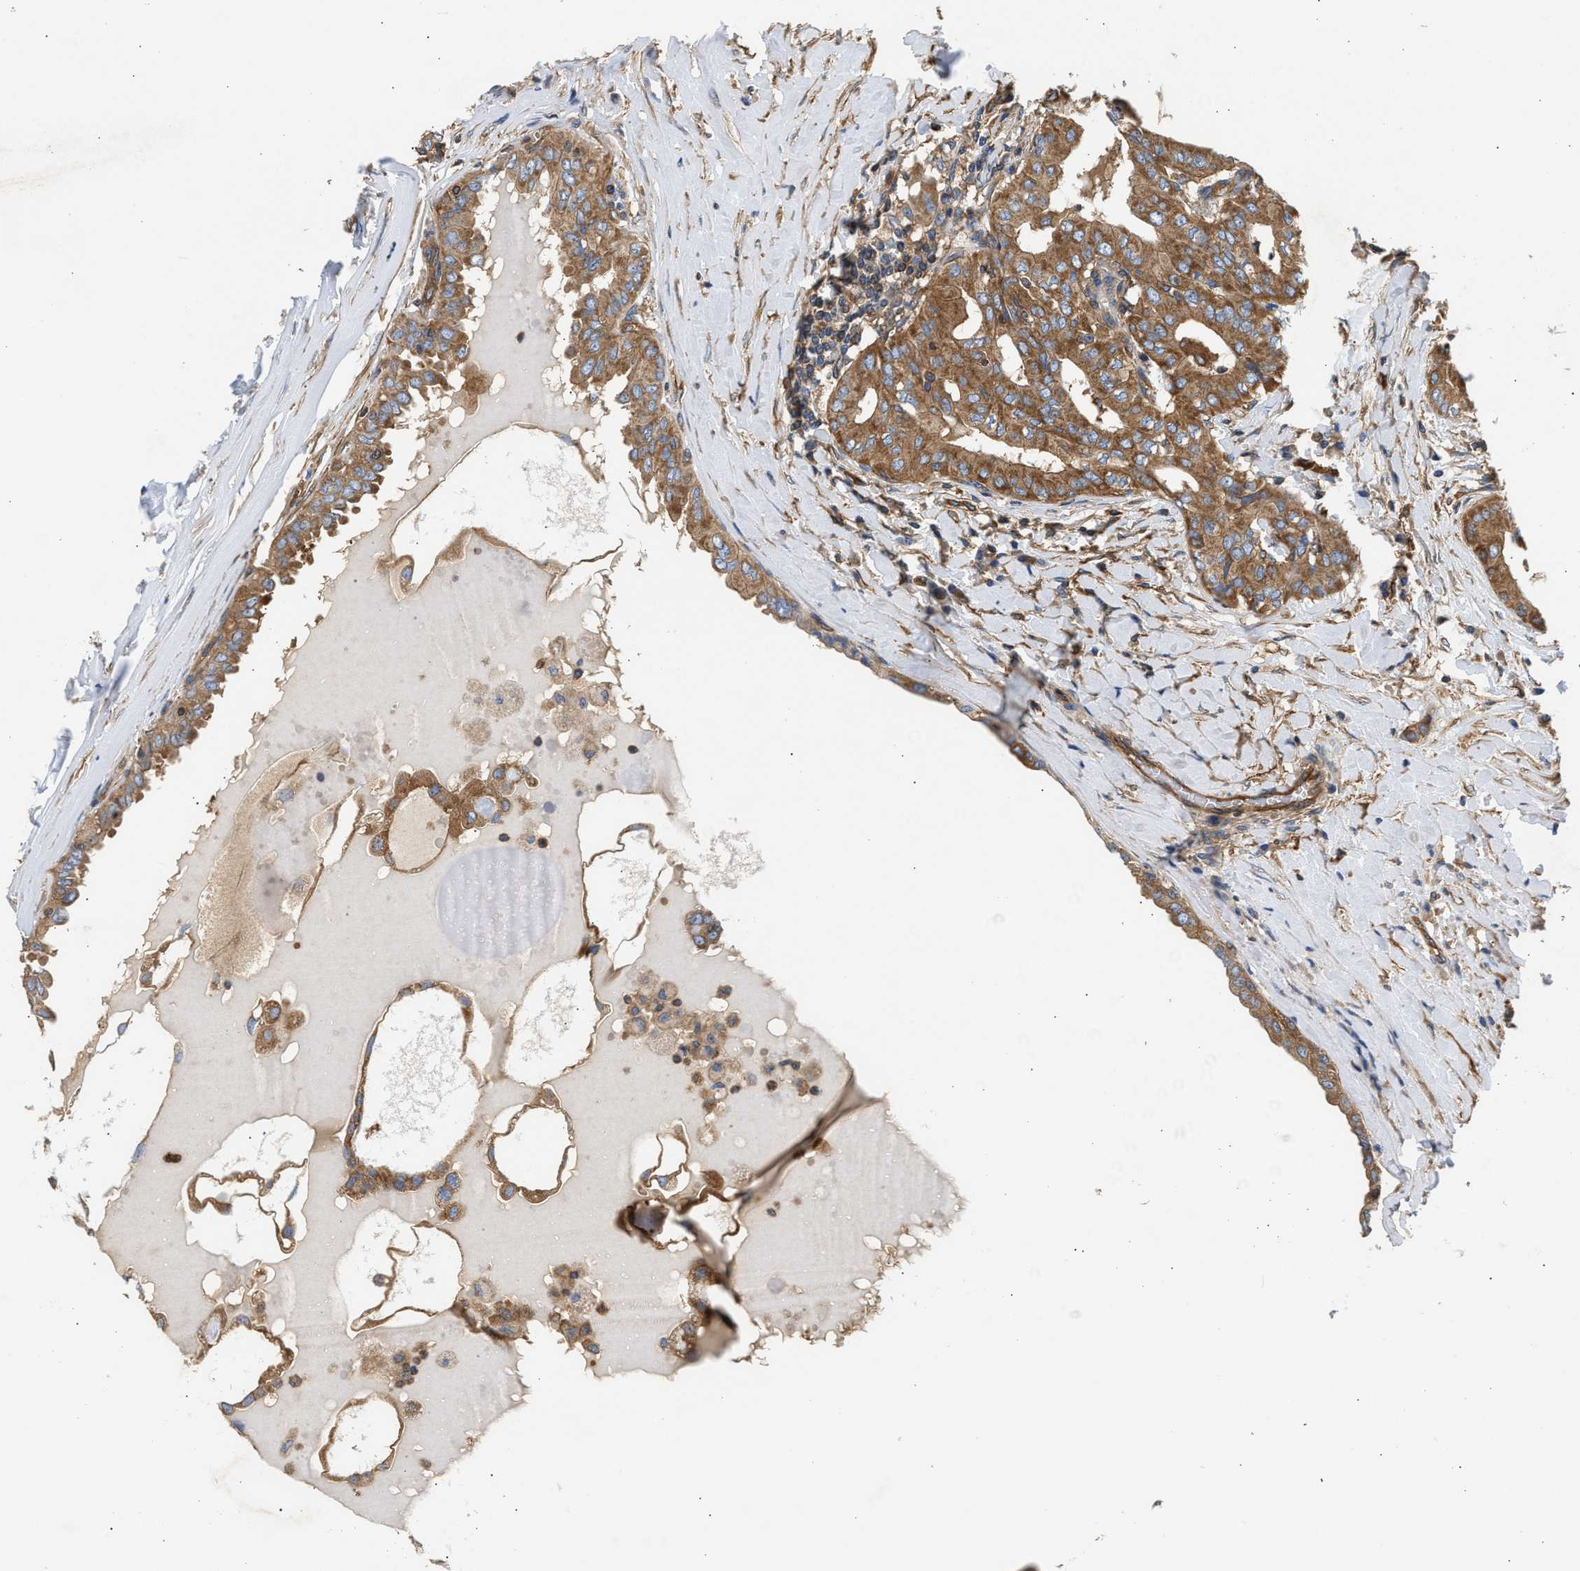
{"staining": {"intensity": "moderate", "quantity": ">75%", "location": "cytoplasmic/membranous"}, "tissue": "thyroid cancer", "cell_type": "Tumor cells", "image_type": "cancer", "snomed": [{"axis": "morphology", "description": "Papillary adenocarcinoma, NOS"}, {"axis": "topography", "description": "Thyroid gland"}], "caption": "High-magnification brightfield microscopy of papillary adenocarcinoma (thyroid) stained with DAB (brown) and counterstained with hematoxylin (blue). tumor cells exhibit moderate cytoplasmic/membranous staining is present in approximately>75% of cells.", "gene": "SAMD9L", "patient": {"sex": "male", "age": 33}}